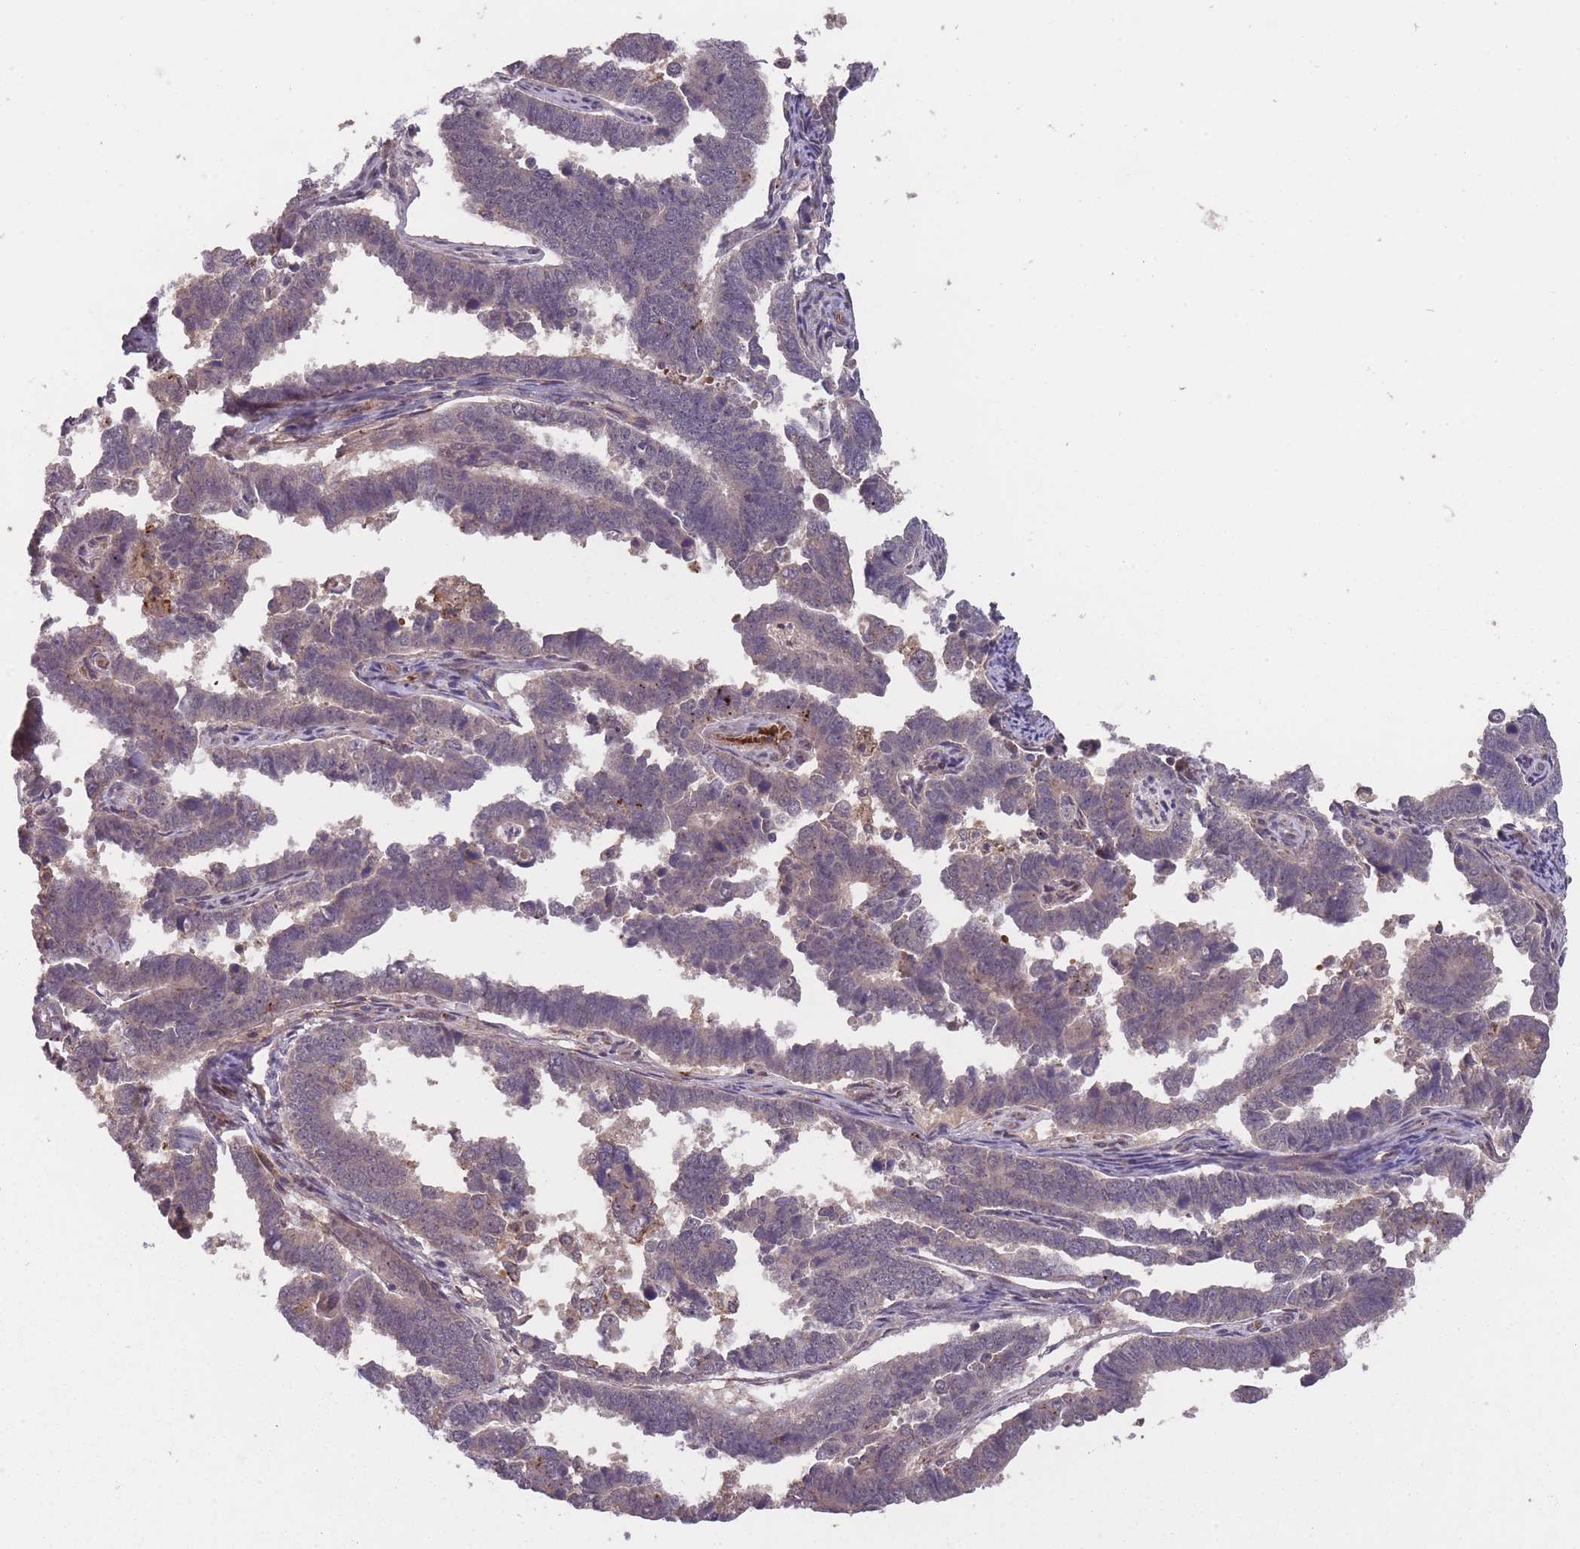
{"staining": {"intensity": "moderate", "quantity": "25%-75%", "location": "cytoplasmic/membranous"}, "tissue": "endometrial cancer", "cell_type": "Tumor cells", "image_type": "cancer", "snomed": [{"axis": "morphology", "description": "Adenocarcinoma, NOS"}, {"axis": "topography", "description": "Endometrium"}], "caption": "IHC histopathology image of endometrial adenocarcinoma stained for a protein (brown), which displays medium levels of moderate cytoplasmic/membranous expression in approximately 25%-75% of tumor cells.", "gene": "SECTM1", "patient": {"sex": "female", "age": 75}}